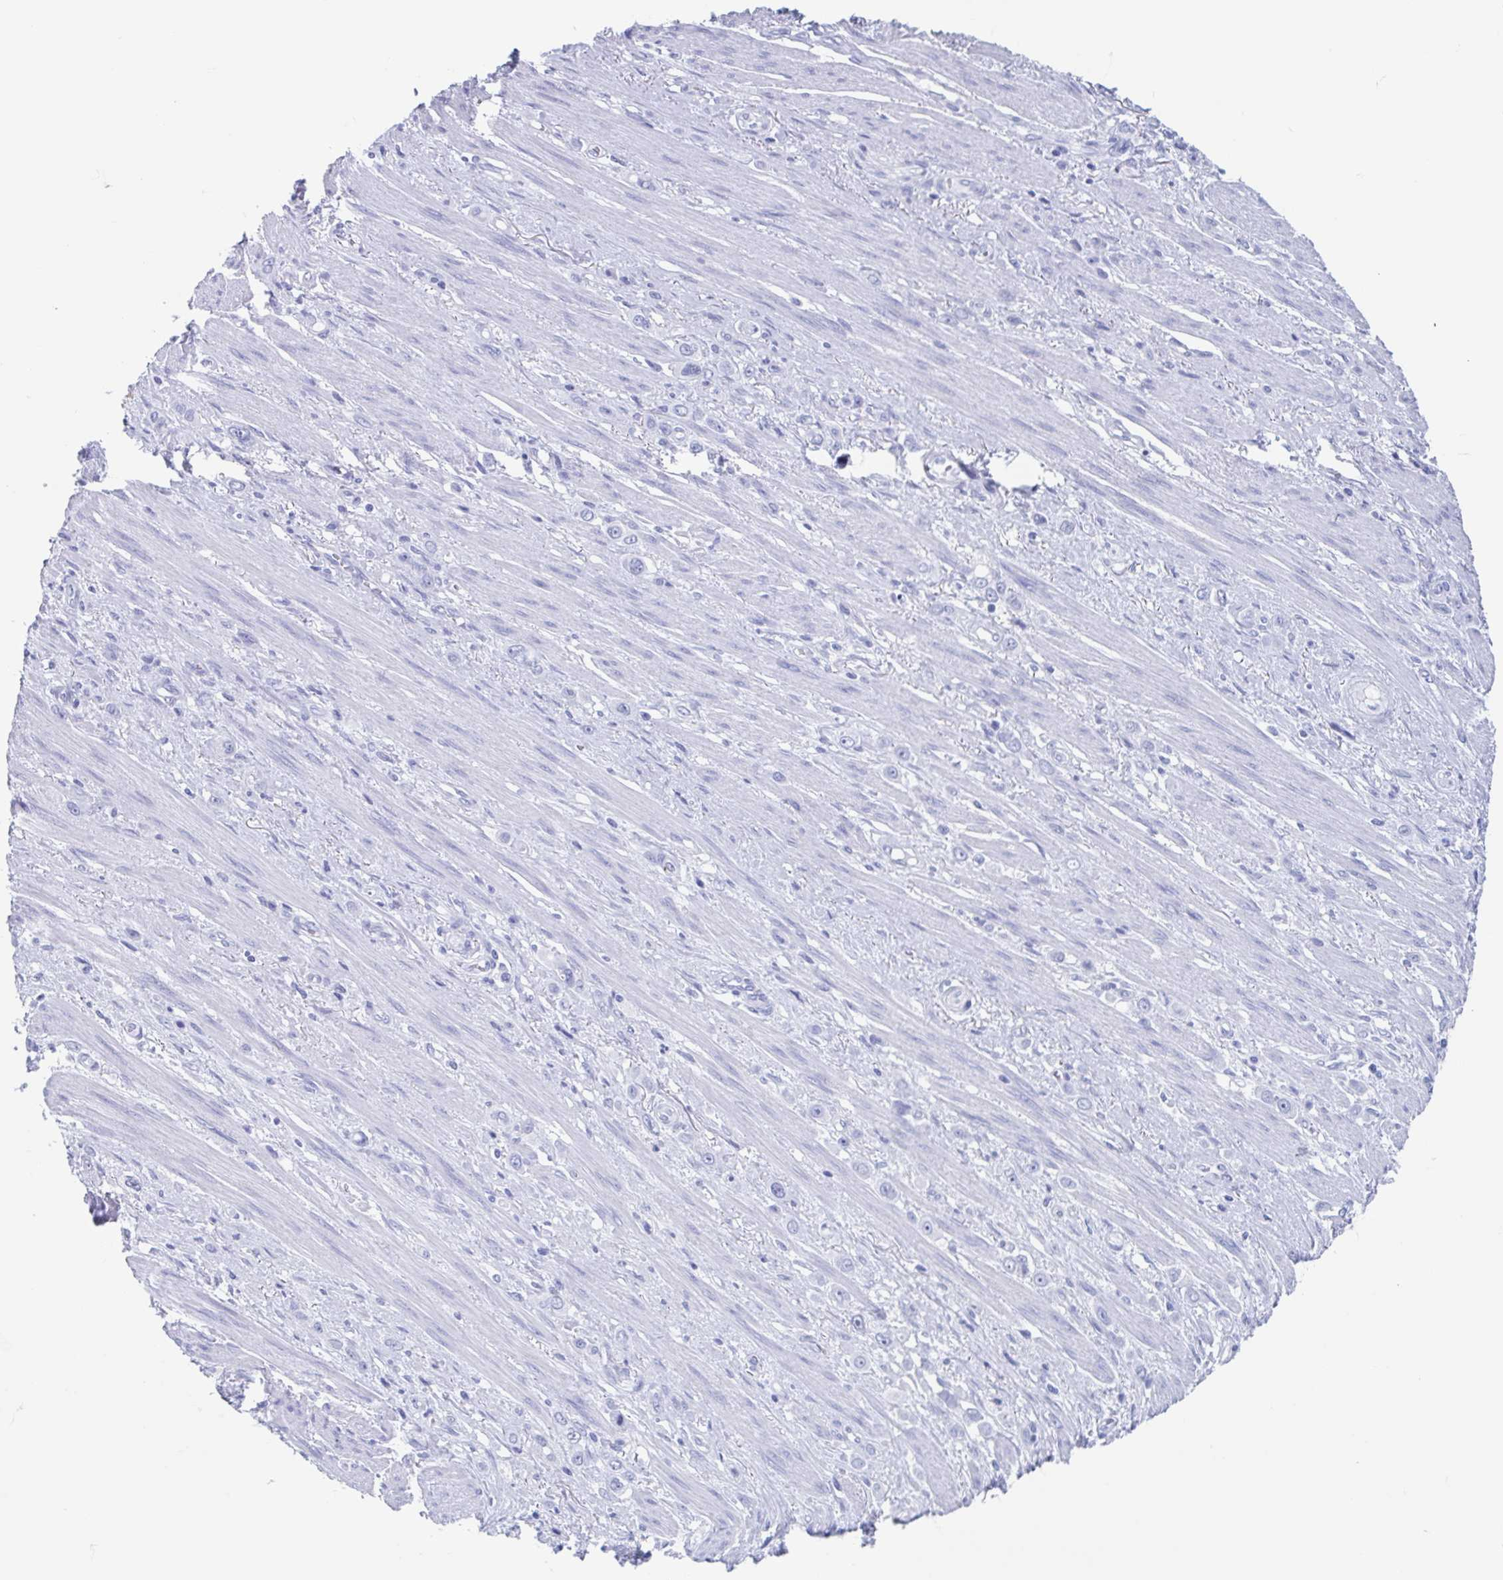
{"staining": {"intensity": "negative", "quantity": "none", "location": "none"}, "tissue": "stomach cancer", "cell_type": "Tumor cells", "image_type": "cancer", "snomed": [{"axis": "morphology", "description": "Adenocarcinoma, NOS"}, {"axis": "topography", "description": "Stomach, upper"}], "caption": "Human stomach cancer stained for a protein using IHC exhibits no positivity in tumor cells.", "gene": "HDGFL1", "patient": {"sex": "male", "age": 75}}